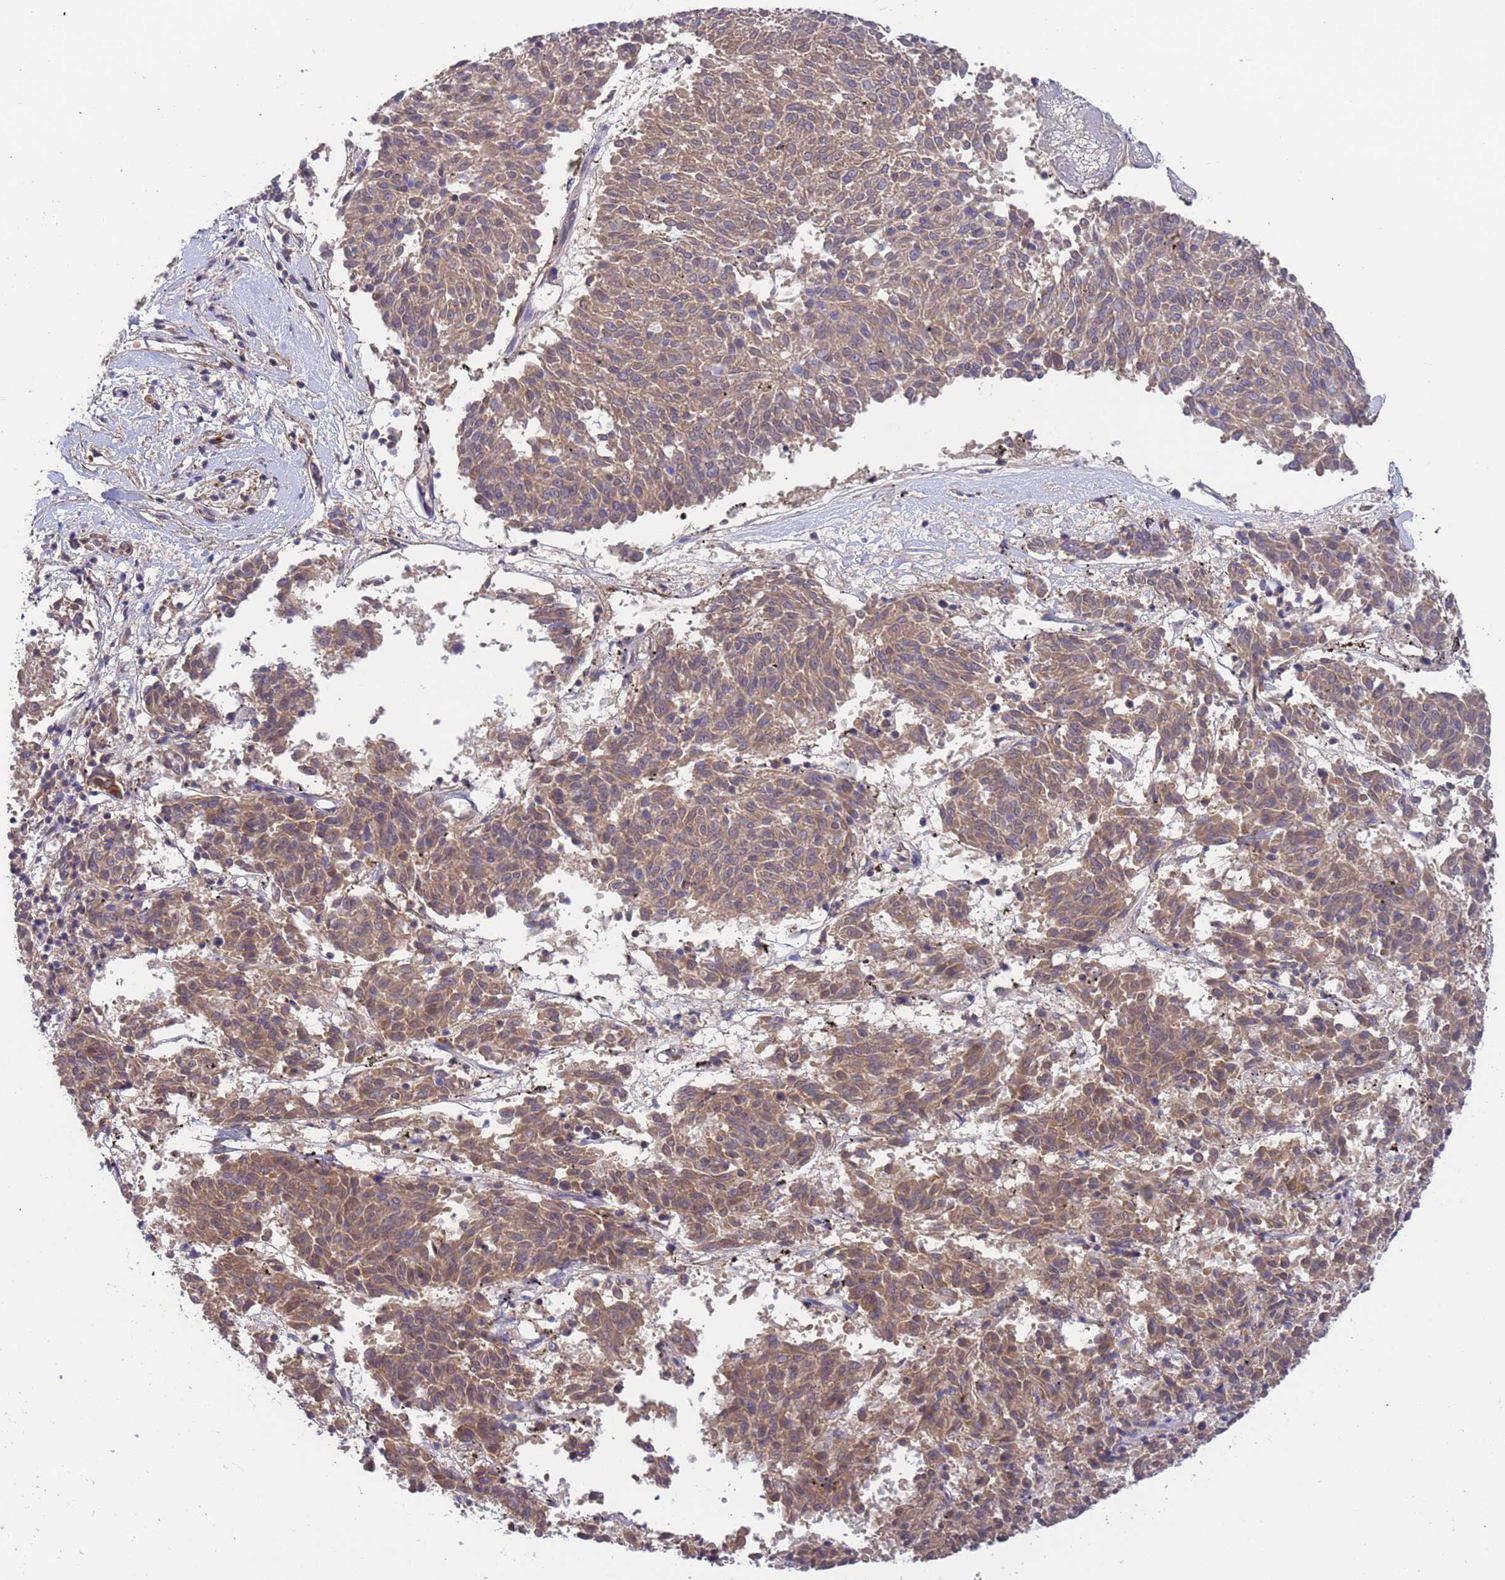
{"staining": {"intensity": "weak", "quantity": ">75%", "location": "cytoplasmic/membranous"}, "tissue": "melanoma", "cell_type": "Tumor cells", "image_type": "cancer", "snomed": [{"axis": "morphology", "description": "Malignant melanoma, NOS"}, {"axis": "topography", "description": "Skin"}], "caption": "This photomicrograph demonstrates malignant melanoma stained with immunohistochemistry to label a protein in brown. The cytoplasmic/membranous of tumor cells show weak positivity for the protein. Nuclei are counter-stained blue.", "gene": "FOXRED1", "patient": {"sex": "female", "age": 72}}